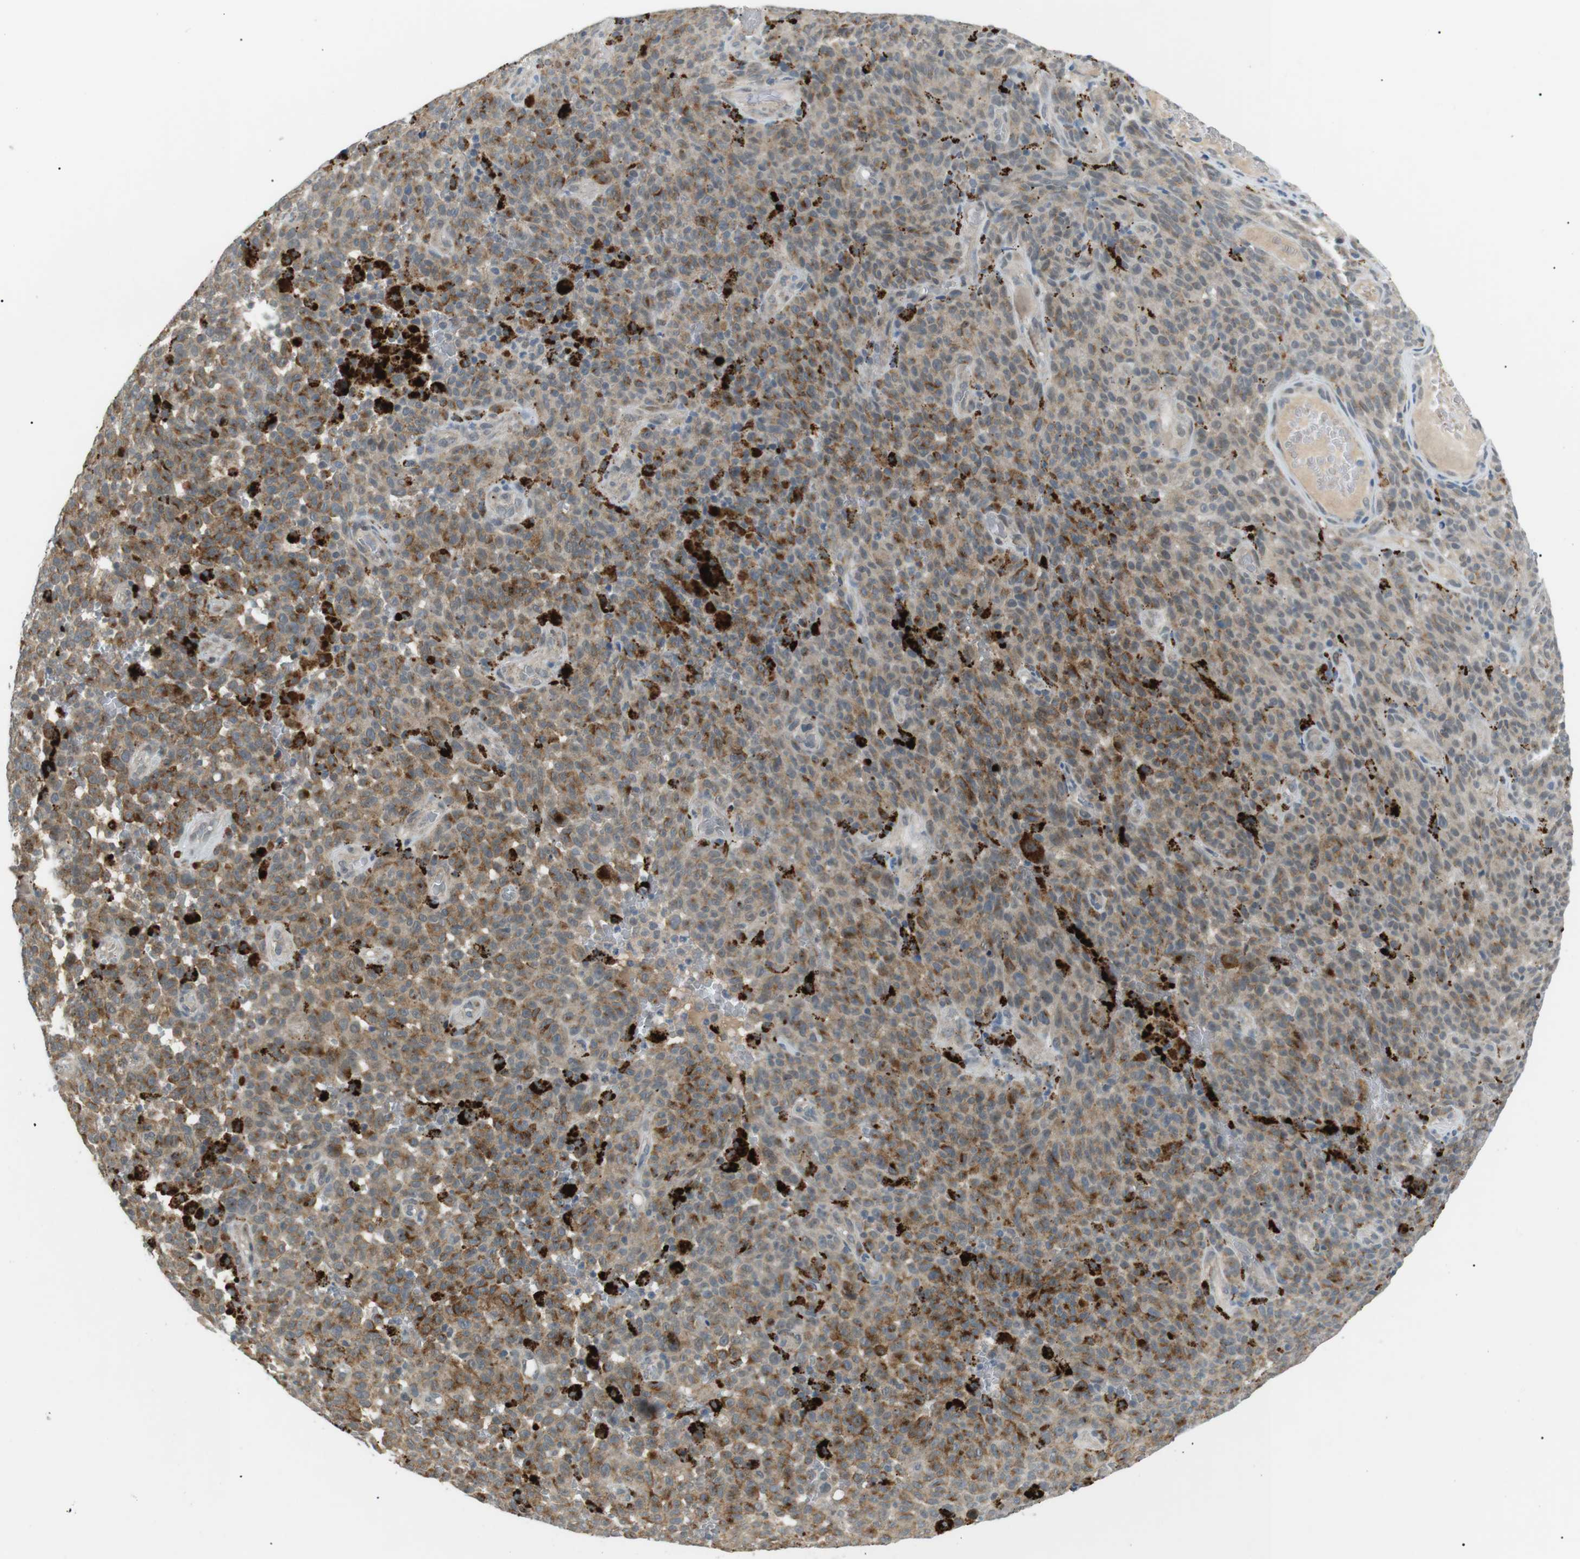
{"staining": {"intensity": "moderate", "quantity": "25%-75%", "location": "cytoplasmic/membranous"}, "tissue": "melanoma", "cell_type": "Tumor cells", "image_type": "cancer", "snomed": [{"axis": "morphology", "description": "Malignant melanoma, NOS"}, {"axis": "topography", "description": "Skin"}], "caption": "About 25%-75% of tumor cells in malignant melanoma display moderate cytoplasmic/membranous protein expression as visualized by brown immunohistochemical staining.", "gene": "B4GALNT2", "patient": {"sex": "female", "age": 82}}